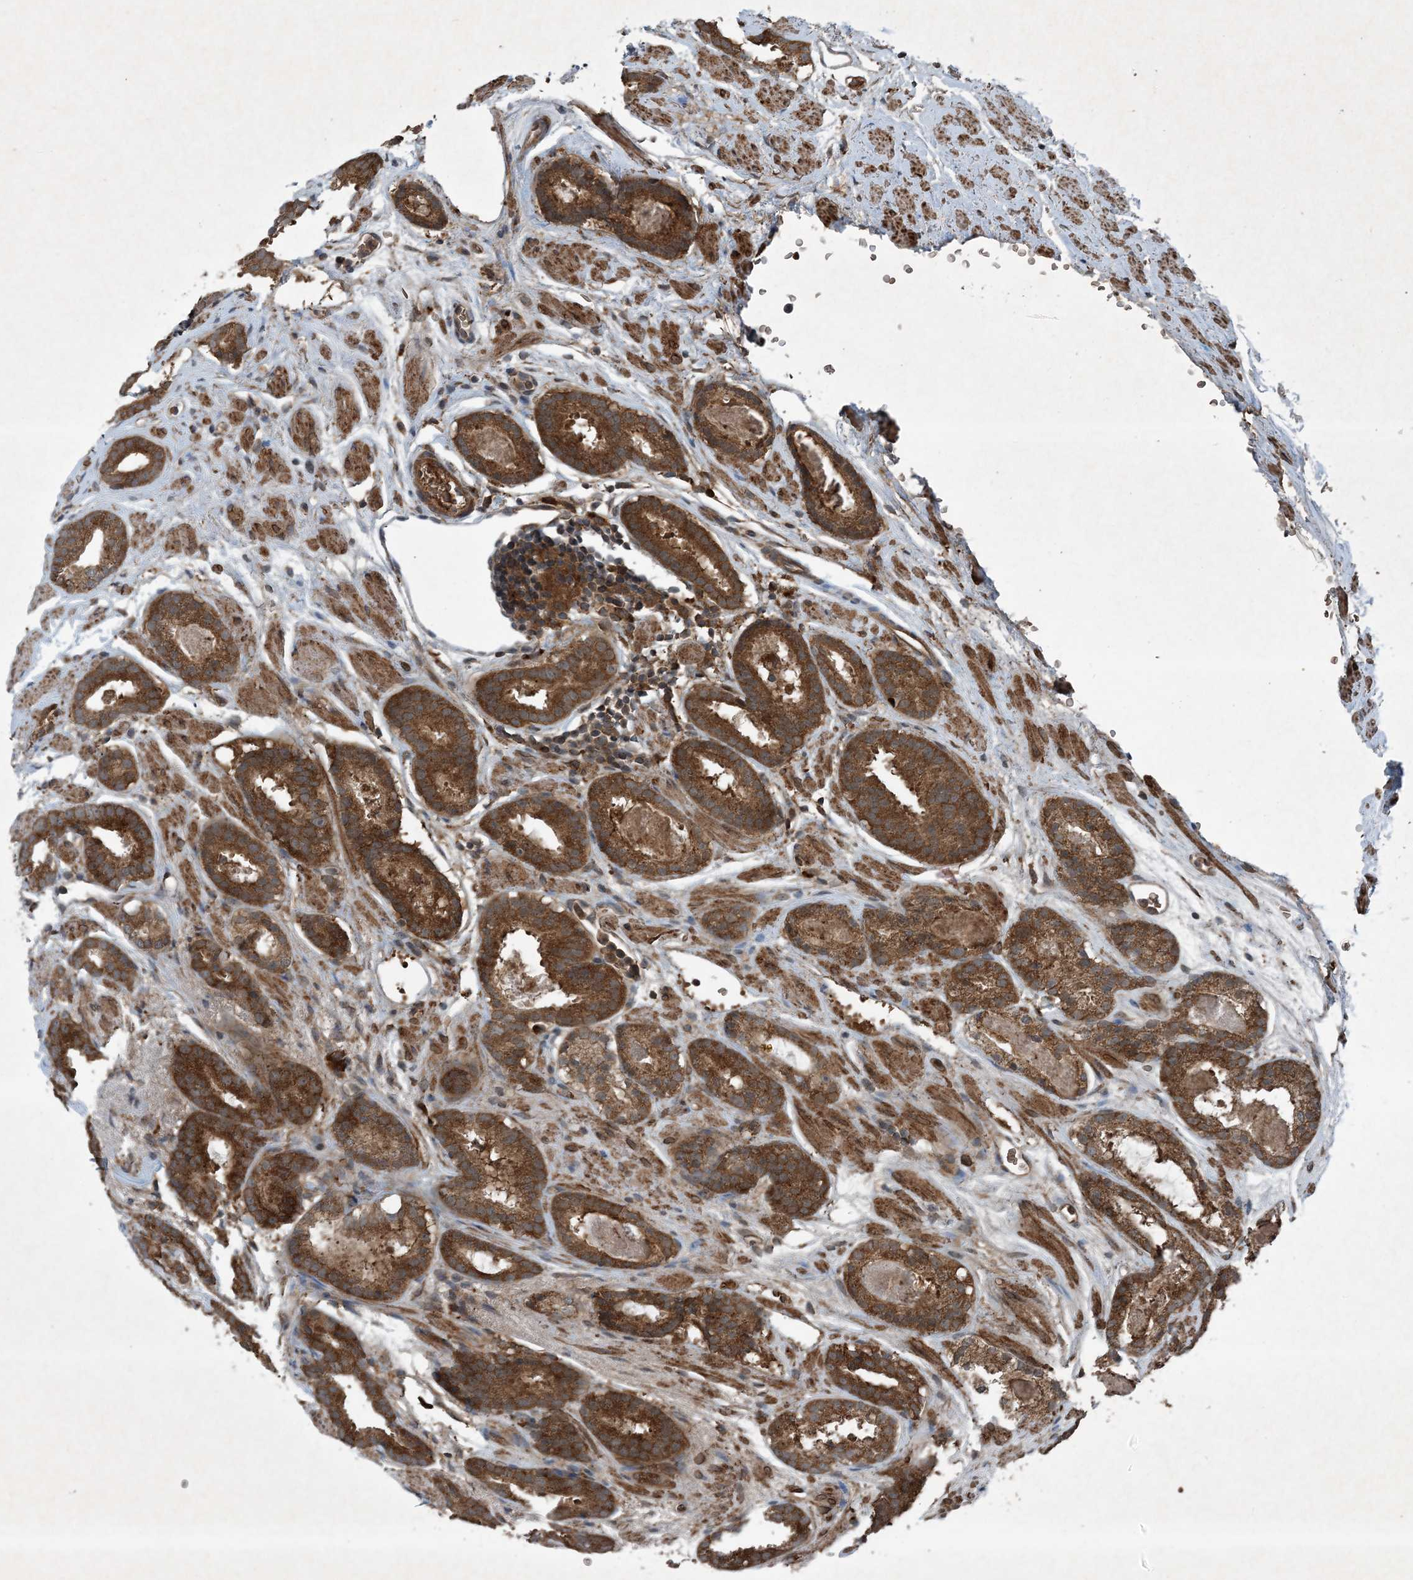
{"staining": {"intensity": "strong", "quantity": ">75%", "location": "cytoplasmic/membranous"}, "tissue": "prostate cancer", "cell_type": "Tumor cells", "image_type": "cancer", "snomed": [{"axis": "morphology", "description": "Adenocarcinoma, Low grade"}, {"axis": "topography", "description": "Prostate"}], "caption": "Strong cytoplasmic/membranous protein positivity is appreciated in about >75% of tumor cells in prostate low-grade adenocarcinoma.", "gene": "GNG5", "patient": {"sex": "male", "age": 69}}